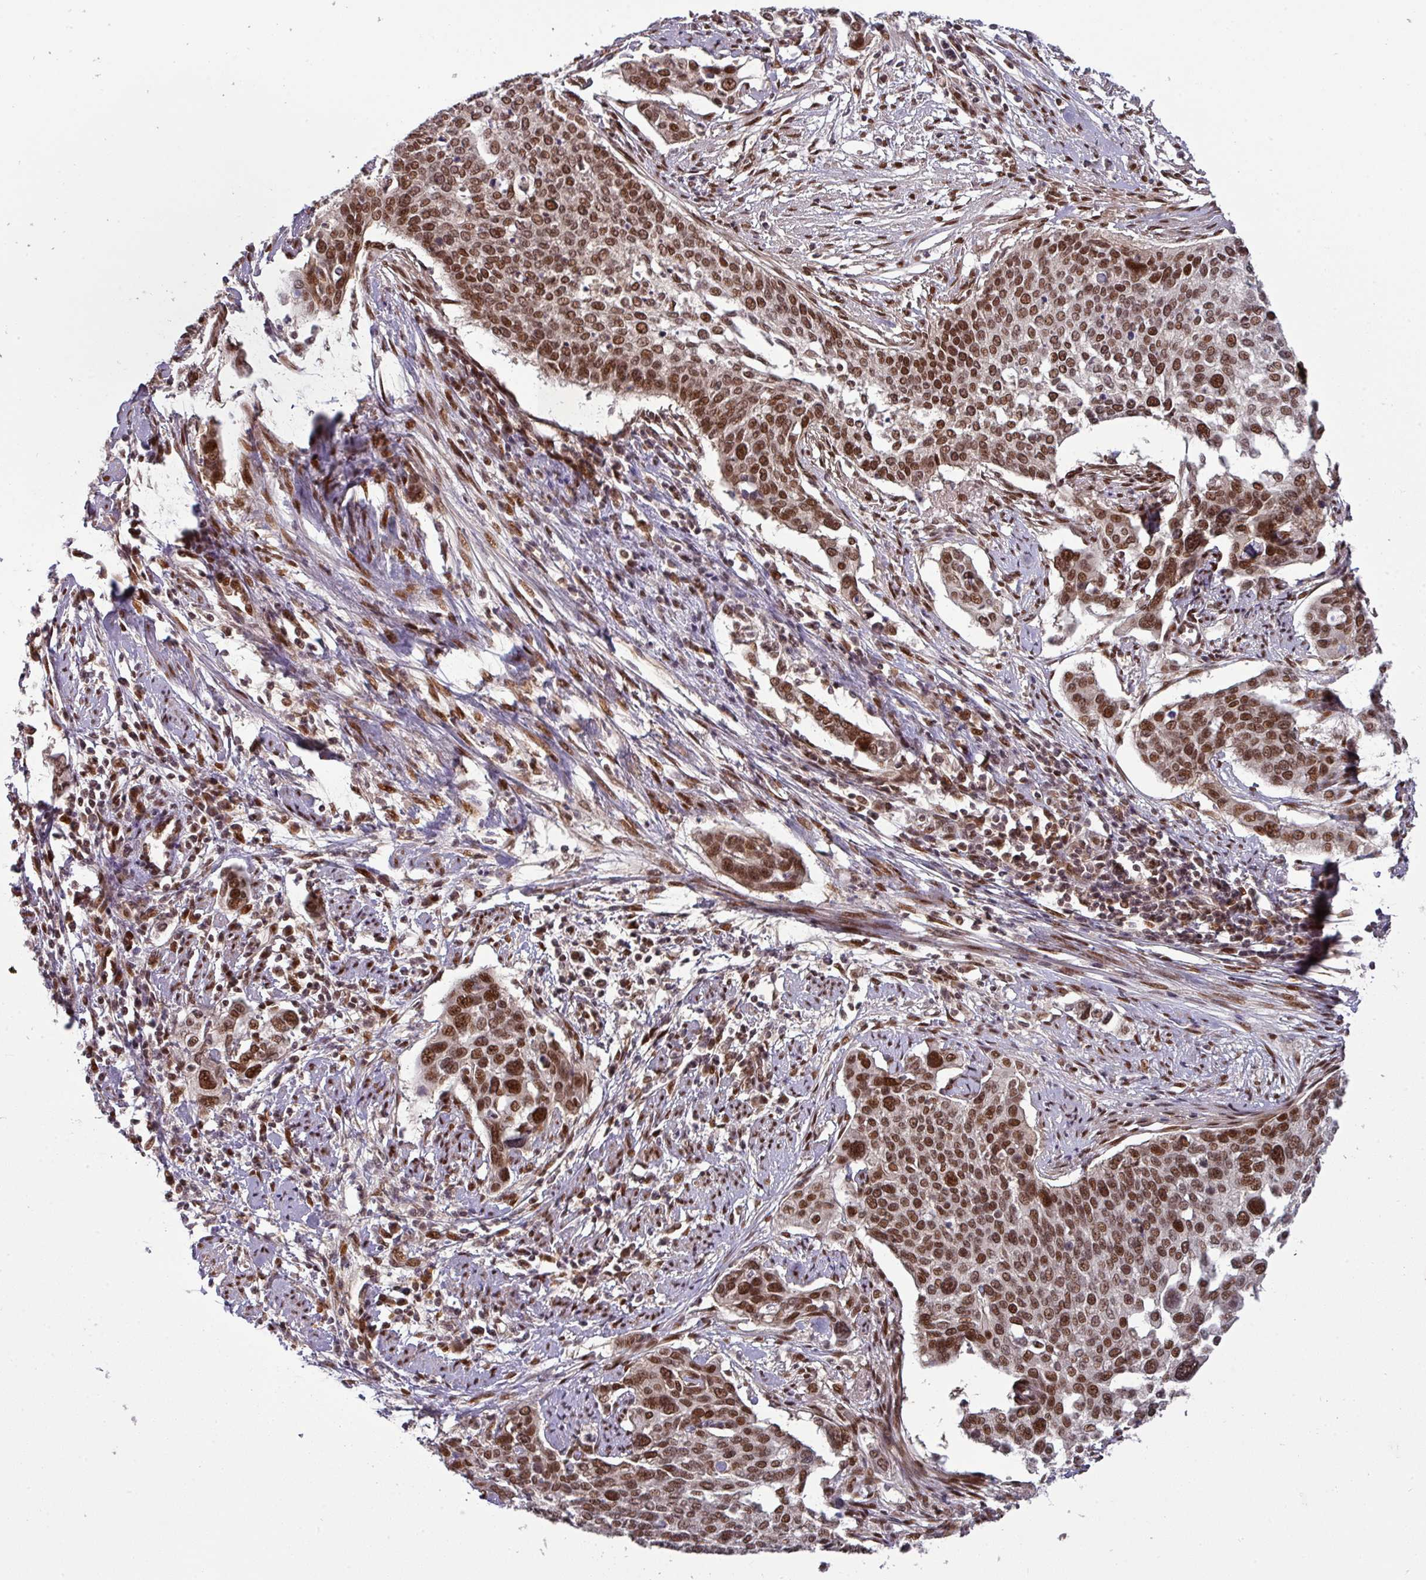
{"staining": {"intensity": "strong", "quantity": ">75%", "location": "nuclear"}, "tissue": "cervical cancer", "cell_type": "Tumor cells", "image_type": "cancer", "snomed": [{"axis": "morphology", "description": "Squamous cell carcinoma, NOS"}, {"axis": "topography", "description": "Cervix"}], "caption": "Squamous cell carcinoma (cervical) stained with DAB (3,3'-diaminobenzidine) immunohistochemistry (IHC) exhibits high levels of strong nuclear staining in approximately >75% of tumor cells.", "gene": "CIC", "patient": {"sex": "female", "age": 44}}